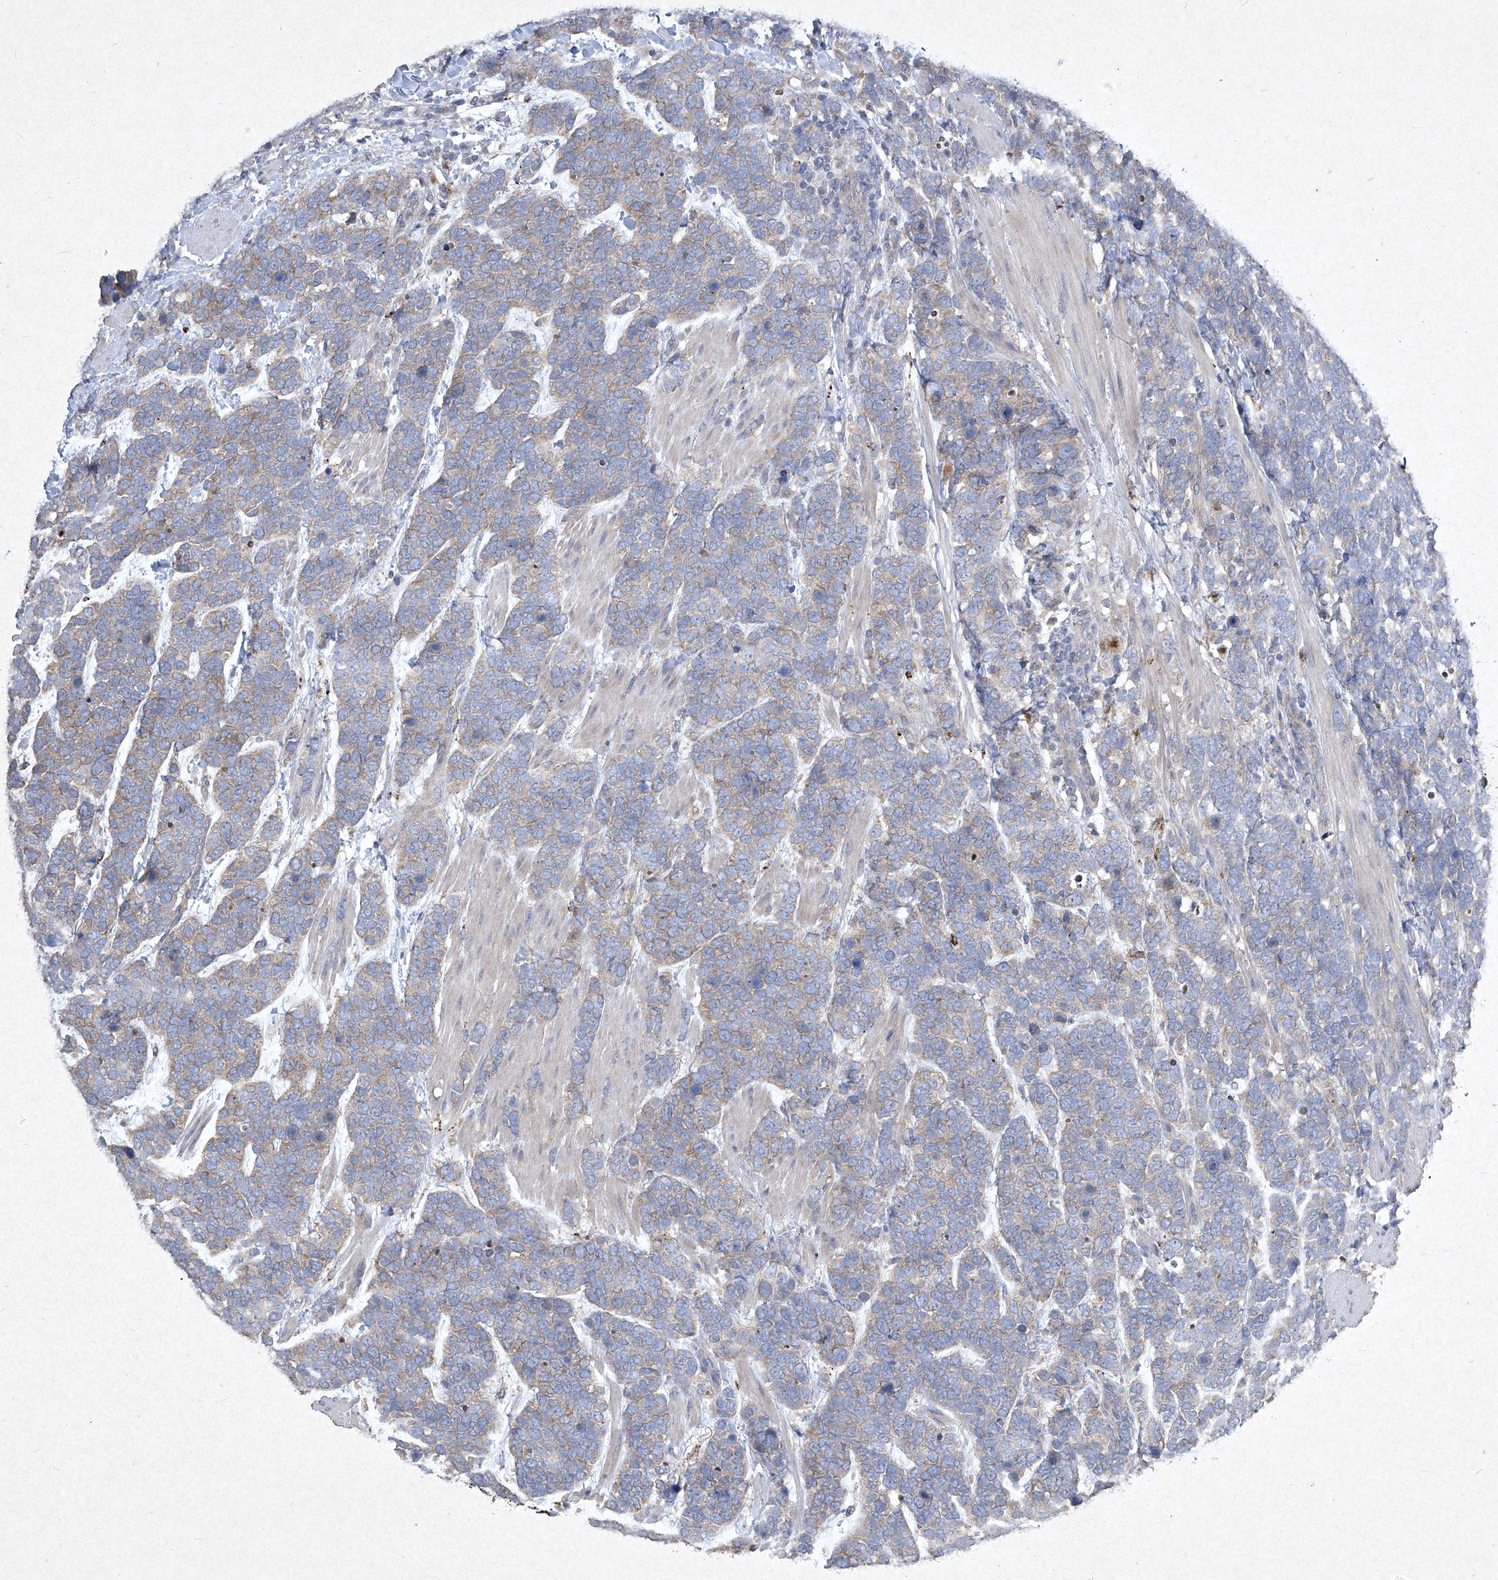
{"staining": {"intensity": "moderate", "quantity": "25%-75%", "location": "cytoplasmic/membranous"}, "tissue": "urothelial cancer", "cell_type": "Tumor cells", "image_type": "cancer", "snomed": [{"axis": "morphology", "description": "Urothelial carcinoma, High grade"}, {"axis": "topography", "description": "Urinary bladder"}], "caption": "Brown immunohistochemical staining in human high-grade urothelial carcinoma shows moderate cytoplasmic/membranous positivity in approximately 25%-75% of tumor cells. The staining was performed using DAB (3,3'-diaminobenzidine), with brown indicating positive protein expression. Nuclei are stained blue with hematoxylin.", "gene": "MED16", "patient": {"sex": "female", "age": 82}}